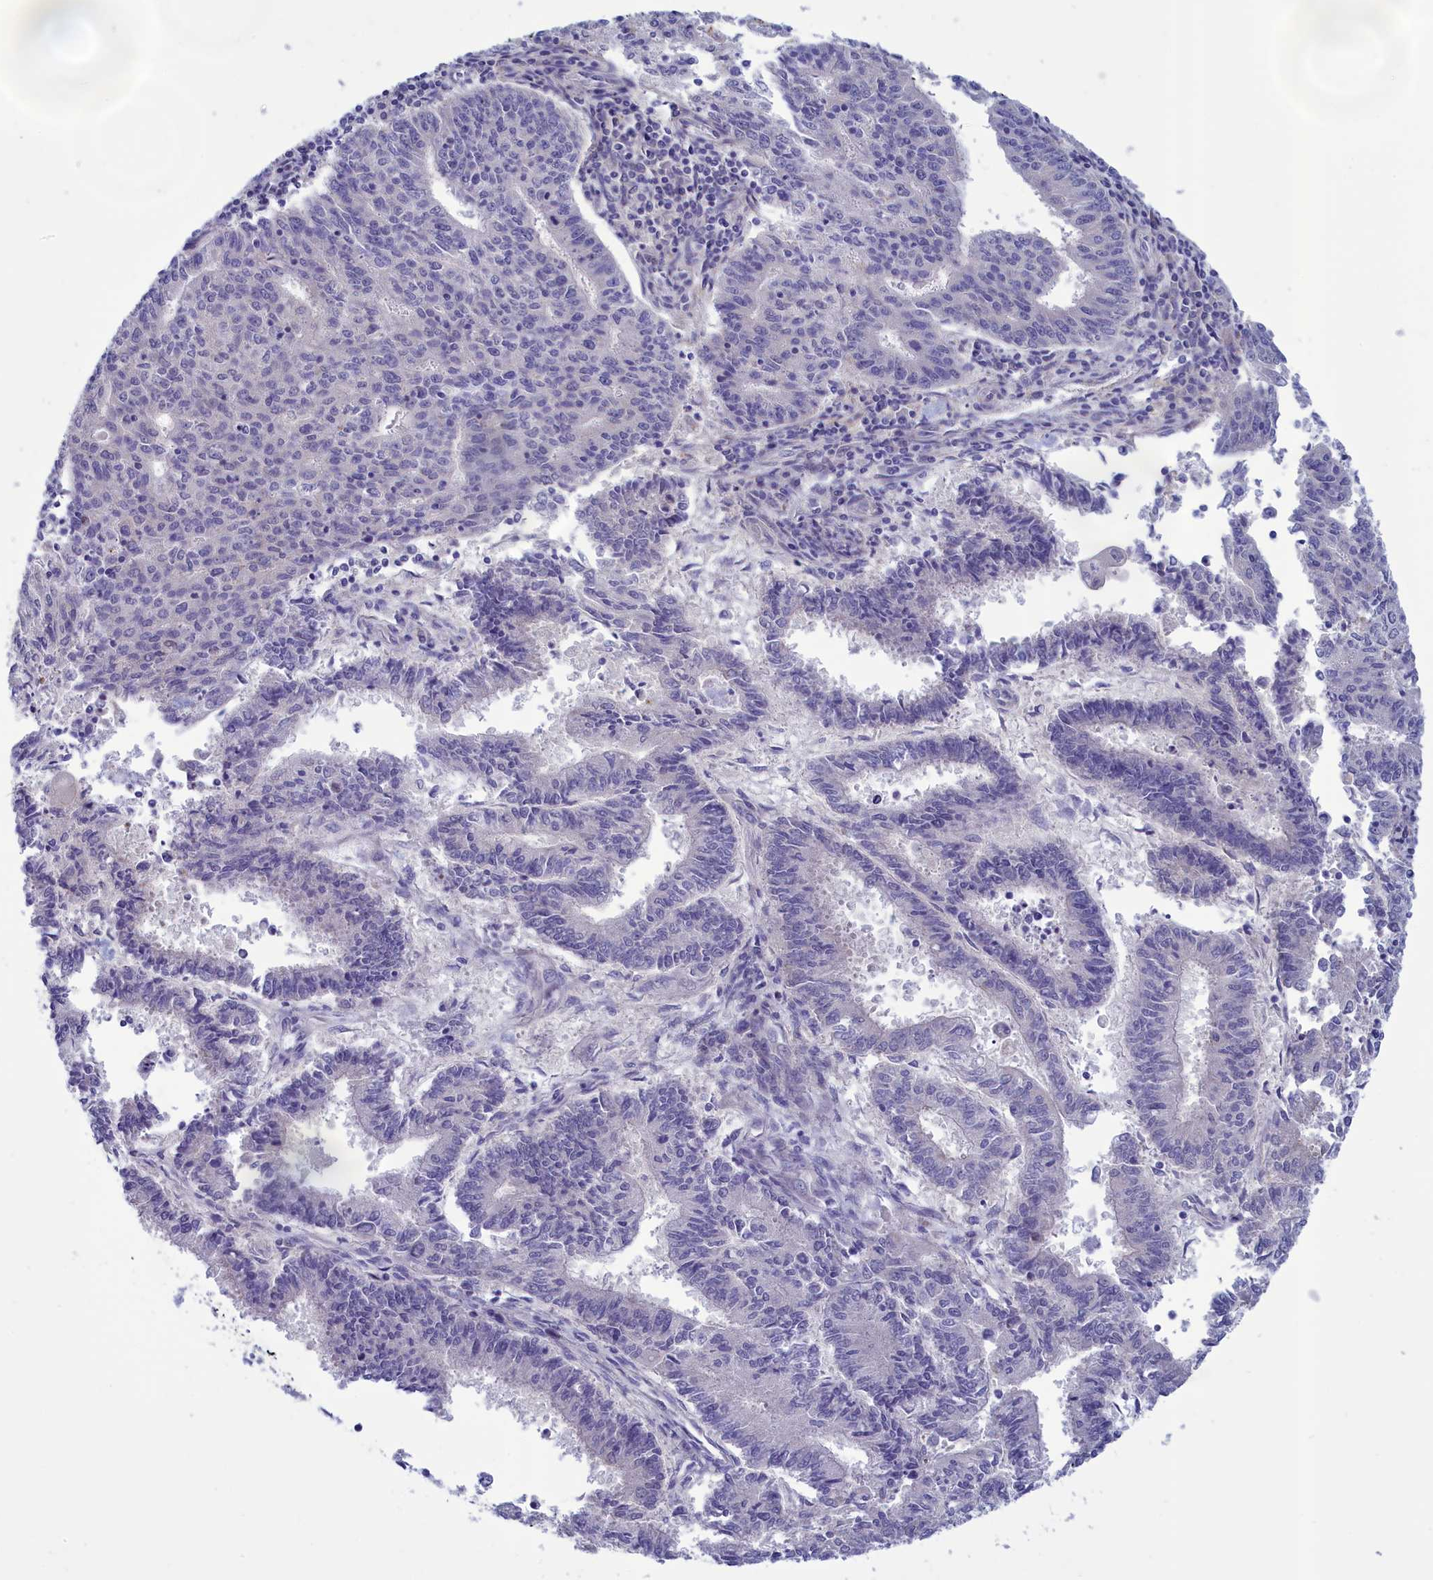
{"staining": {"intensity": "negative", "quantity": "none", "location": "none"}, "tissue": "endometrial cancer", "cell_type": "Tumor cells", "image_type": "cancer", "snomed": [{"axis": "morphology", "description": "Adenocarcinoma, NOS"}, {"axis": "topography", "description": "Endometrium"}], "caption": "Photomicrograph shows no protein expression in tumor cells of endometrial cancer tissue.", "gene": "CORO2A", "patient": {"sex": "female", "age": 59}}